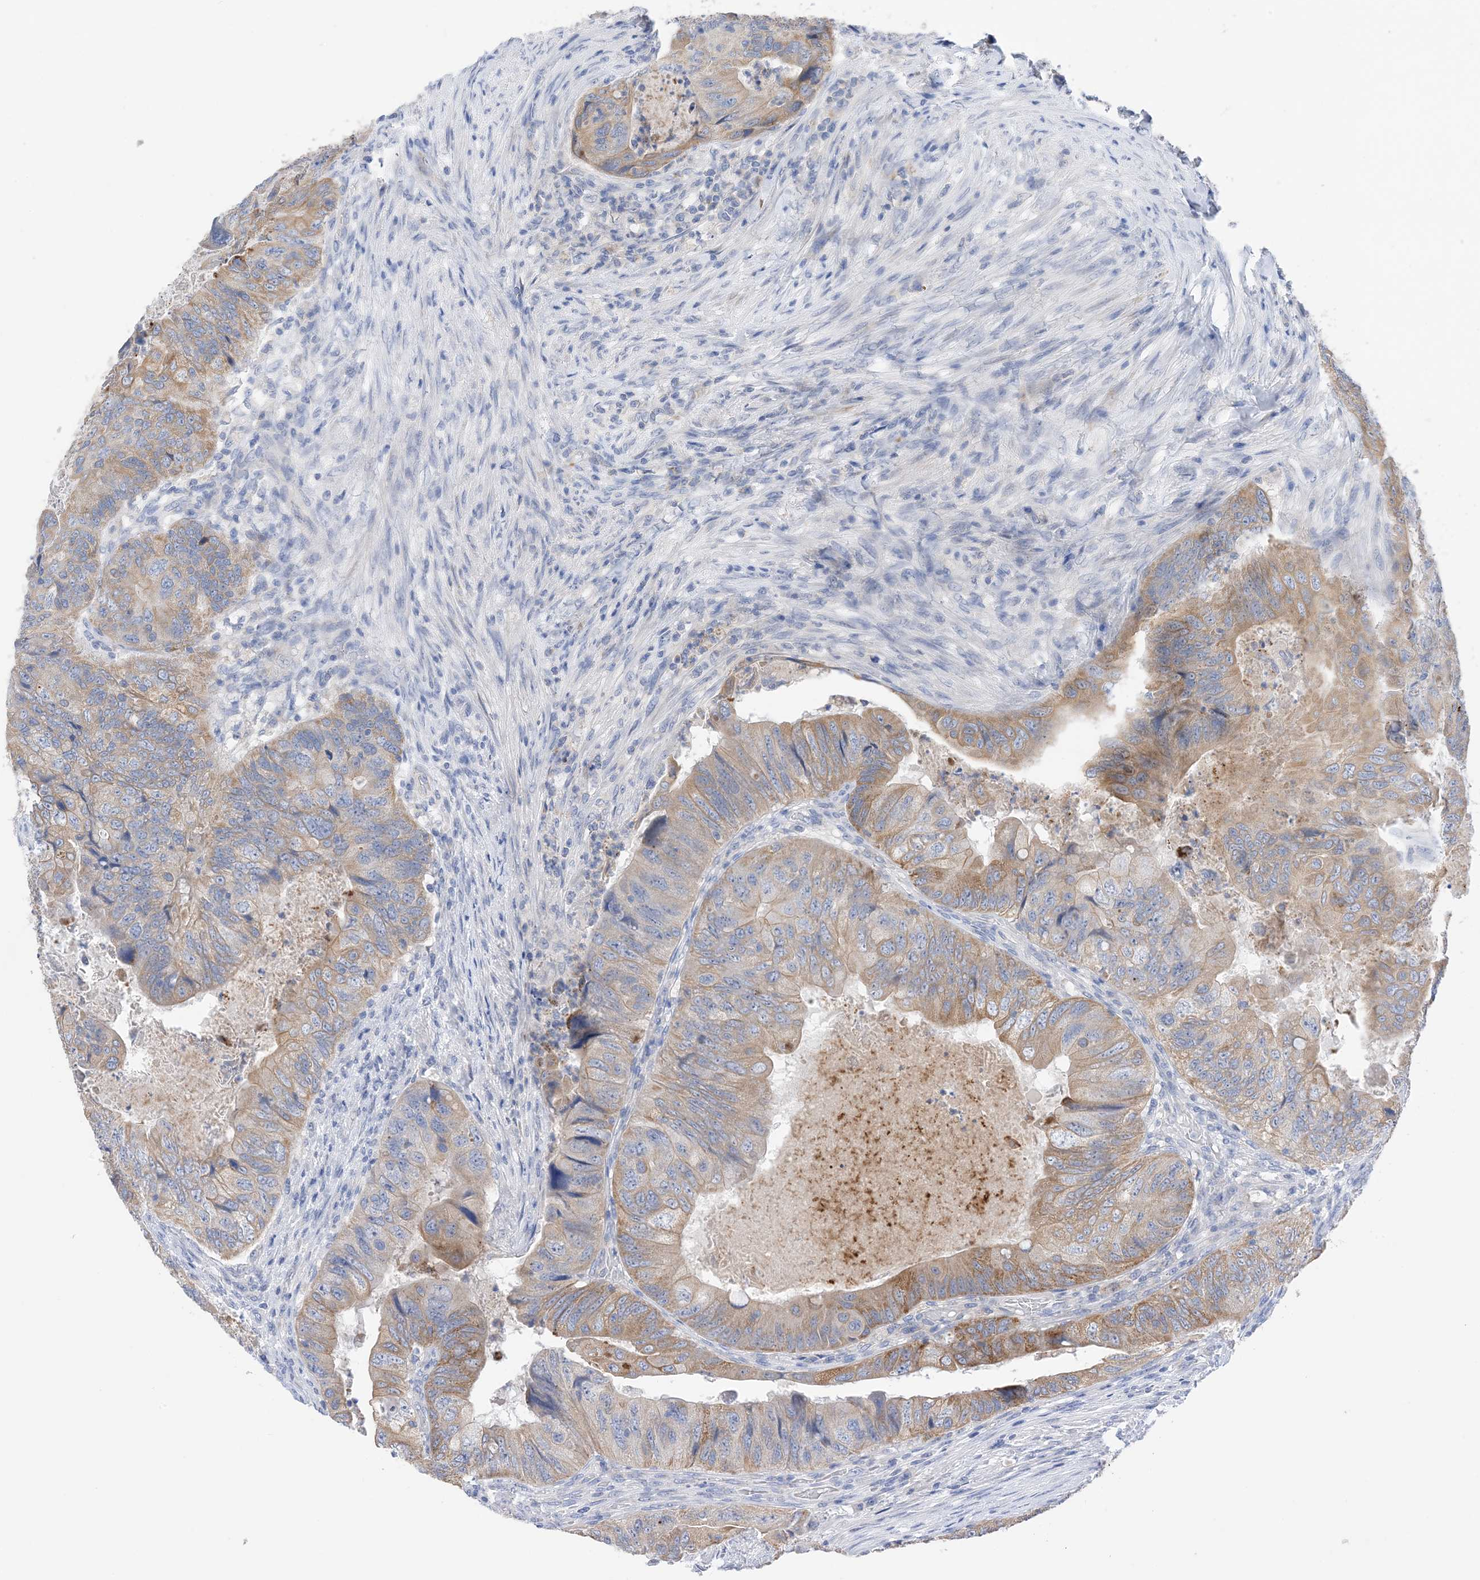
{"staining": {"intensity": "moderate", "quantity": "25%-75%", "location": "cytoplasmic/membranous"}, "tissue": "colorectal cancer", "cell_type": "Tumor cells", "image_type": "cancer", "snomed": [{"axis": "morphology", "description": "Adenocarcinoma, NOS"}, {"axis": "topography", "description": "Rectum"}], "caption": "Protein expression by immunohistochemistry (IHC) reveals moderate cytoplasmic/membranous positivity in approximately 25%-75% of tumor cells in colorectal cancer.", "gene": "PLK4", "patient": {"sex": "male", "age": 63}}